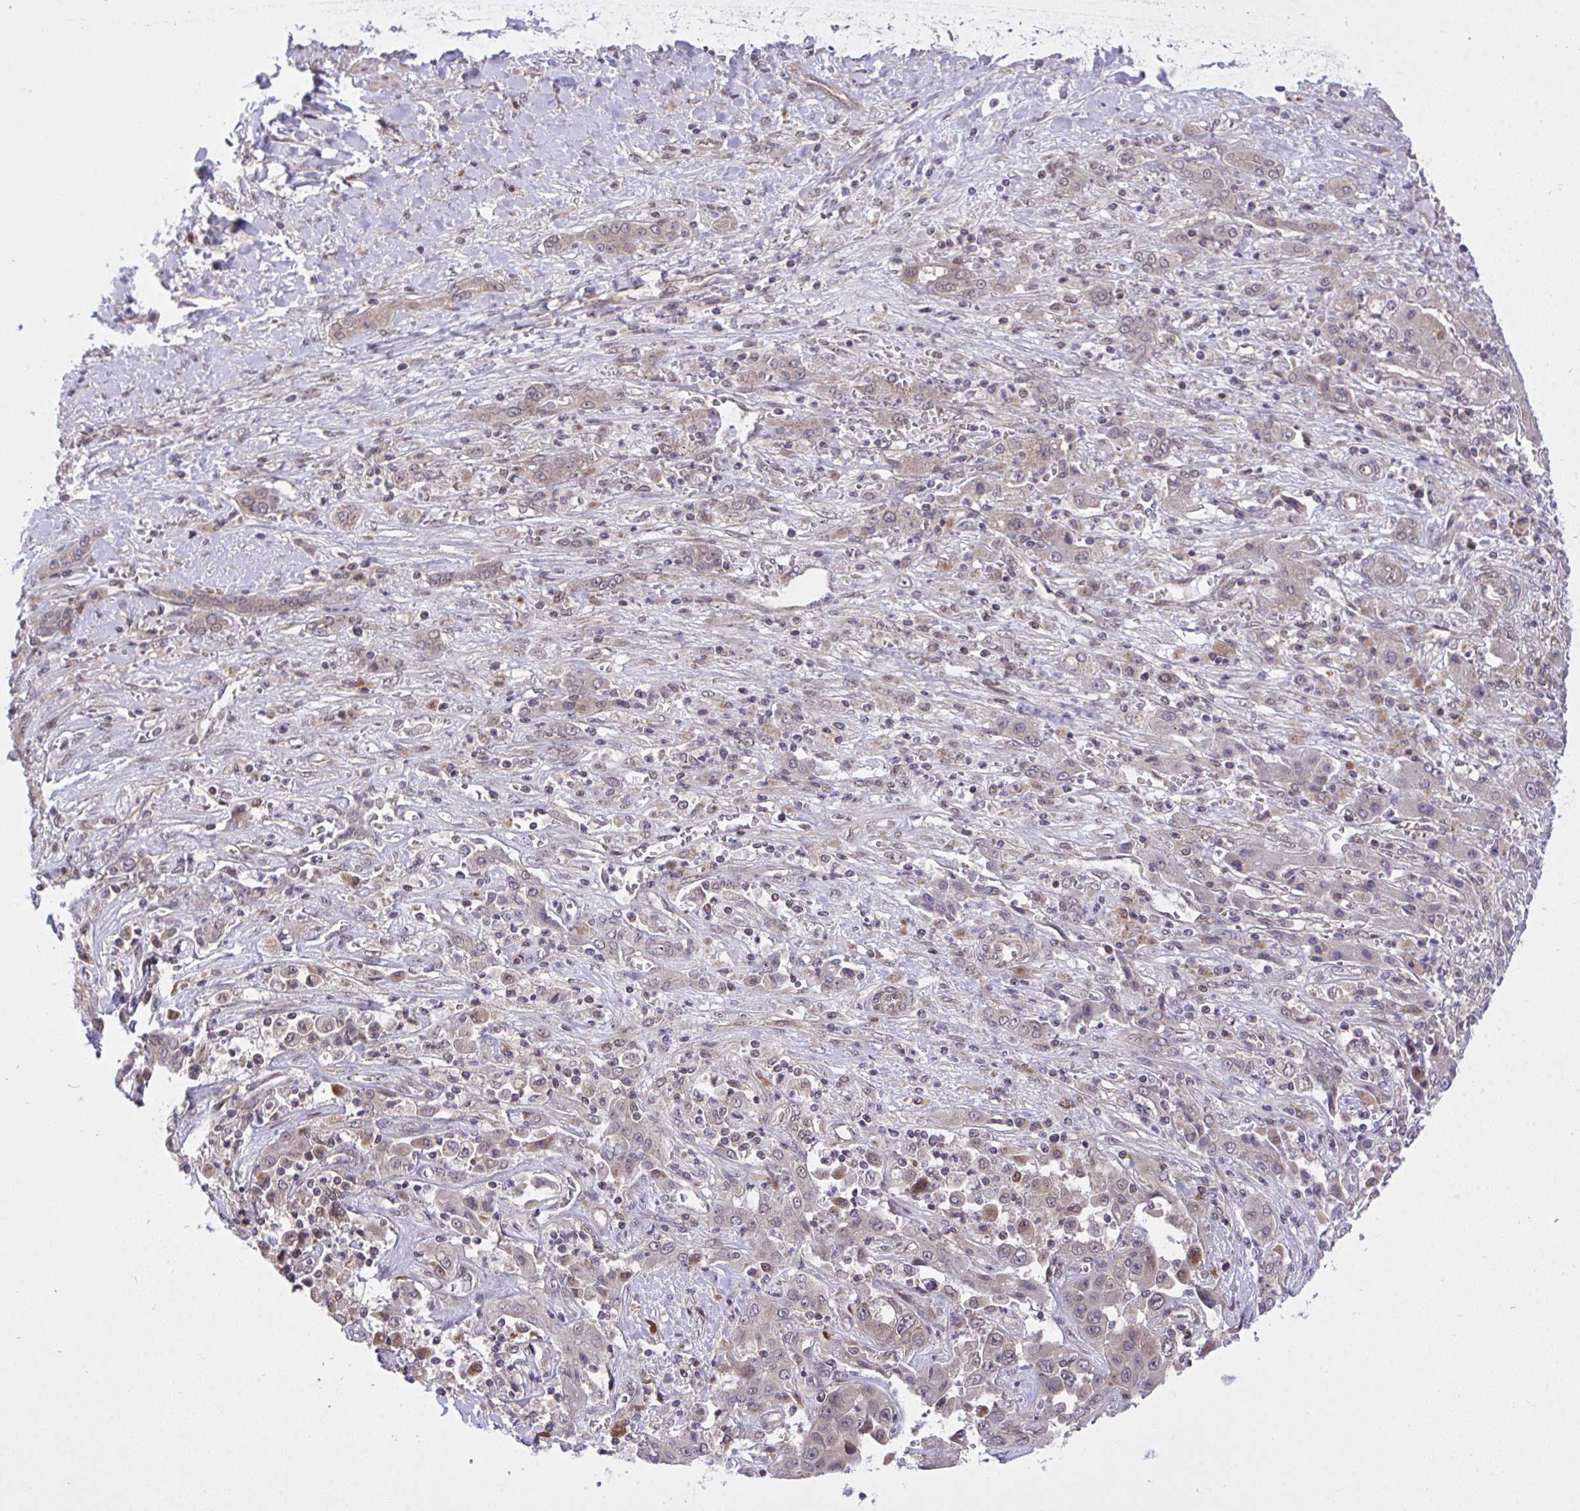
{"staining": {"intensity": "weak", "quantity": ">75%", "location": "cytoplasmic/membranous"}, "tissue": "liver cancer", "cell_type": "Tumor cells", "image_type": "cancer", "snomed": [{"axis": "morphology", "description": "Cholangiocarcinoma"}, {"axis": "topography", "description": "Liver"}], "caption": "Liver cancer stained with a protein marker reveals weak staining in tumor cells.", "gene": "ERI1", "patient": {"sex": "female", "age": 52}}